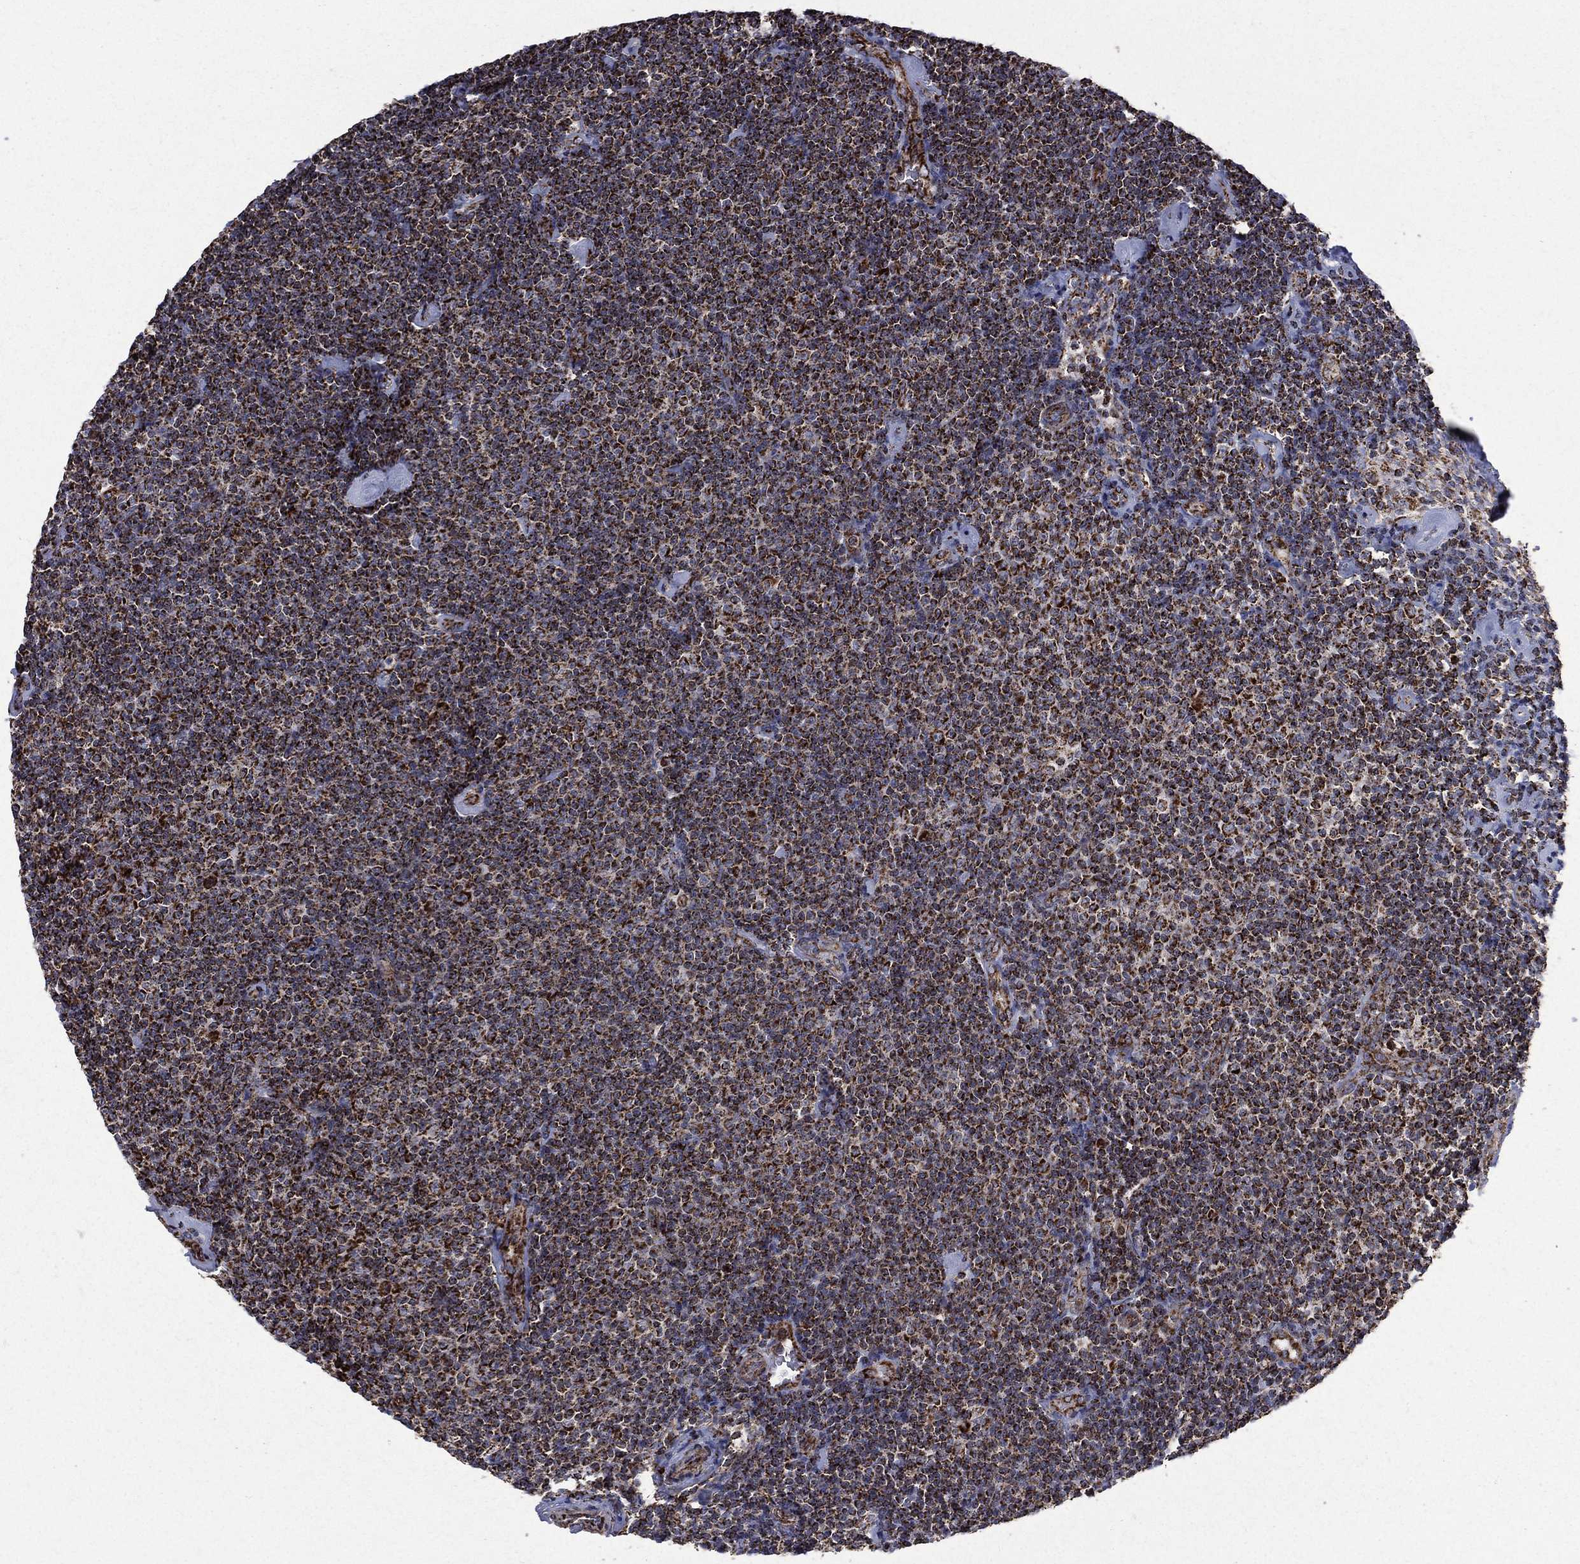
{"staining": {"intensity": "strong", "quantity": ">75%", "location": "cytoplasmic/membranous"}, "tissue": "lymphoma", "cell_type": "Tumor cells", "image_type": "cancer", "snomed": [{"axis": "morphology", "description": "Malignant lymphoma, non-Hodgkin's type, Low grade"}, {"axis": "topography", "description": "Lymph node"}], "caption": "Malignant lymphoma, non-Hodgkin's type (low-grade) tissue shows strong cytoplasmic/membranous positivity in approximately >75% of tumor cells, visualized by immunohistochemistry.", "gene": "GOT2", "patient": {"sex": "male", "age": 81}}